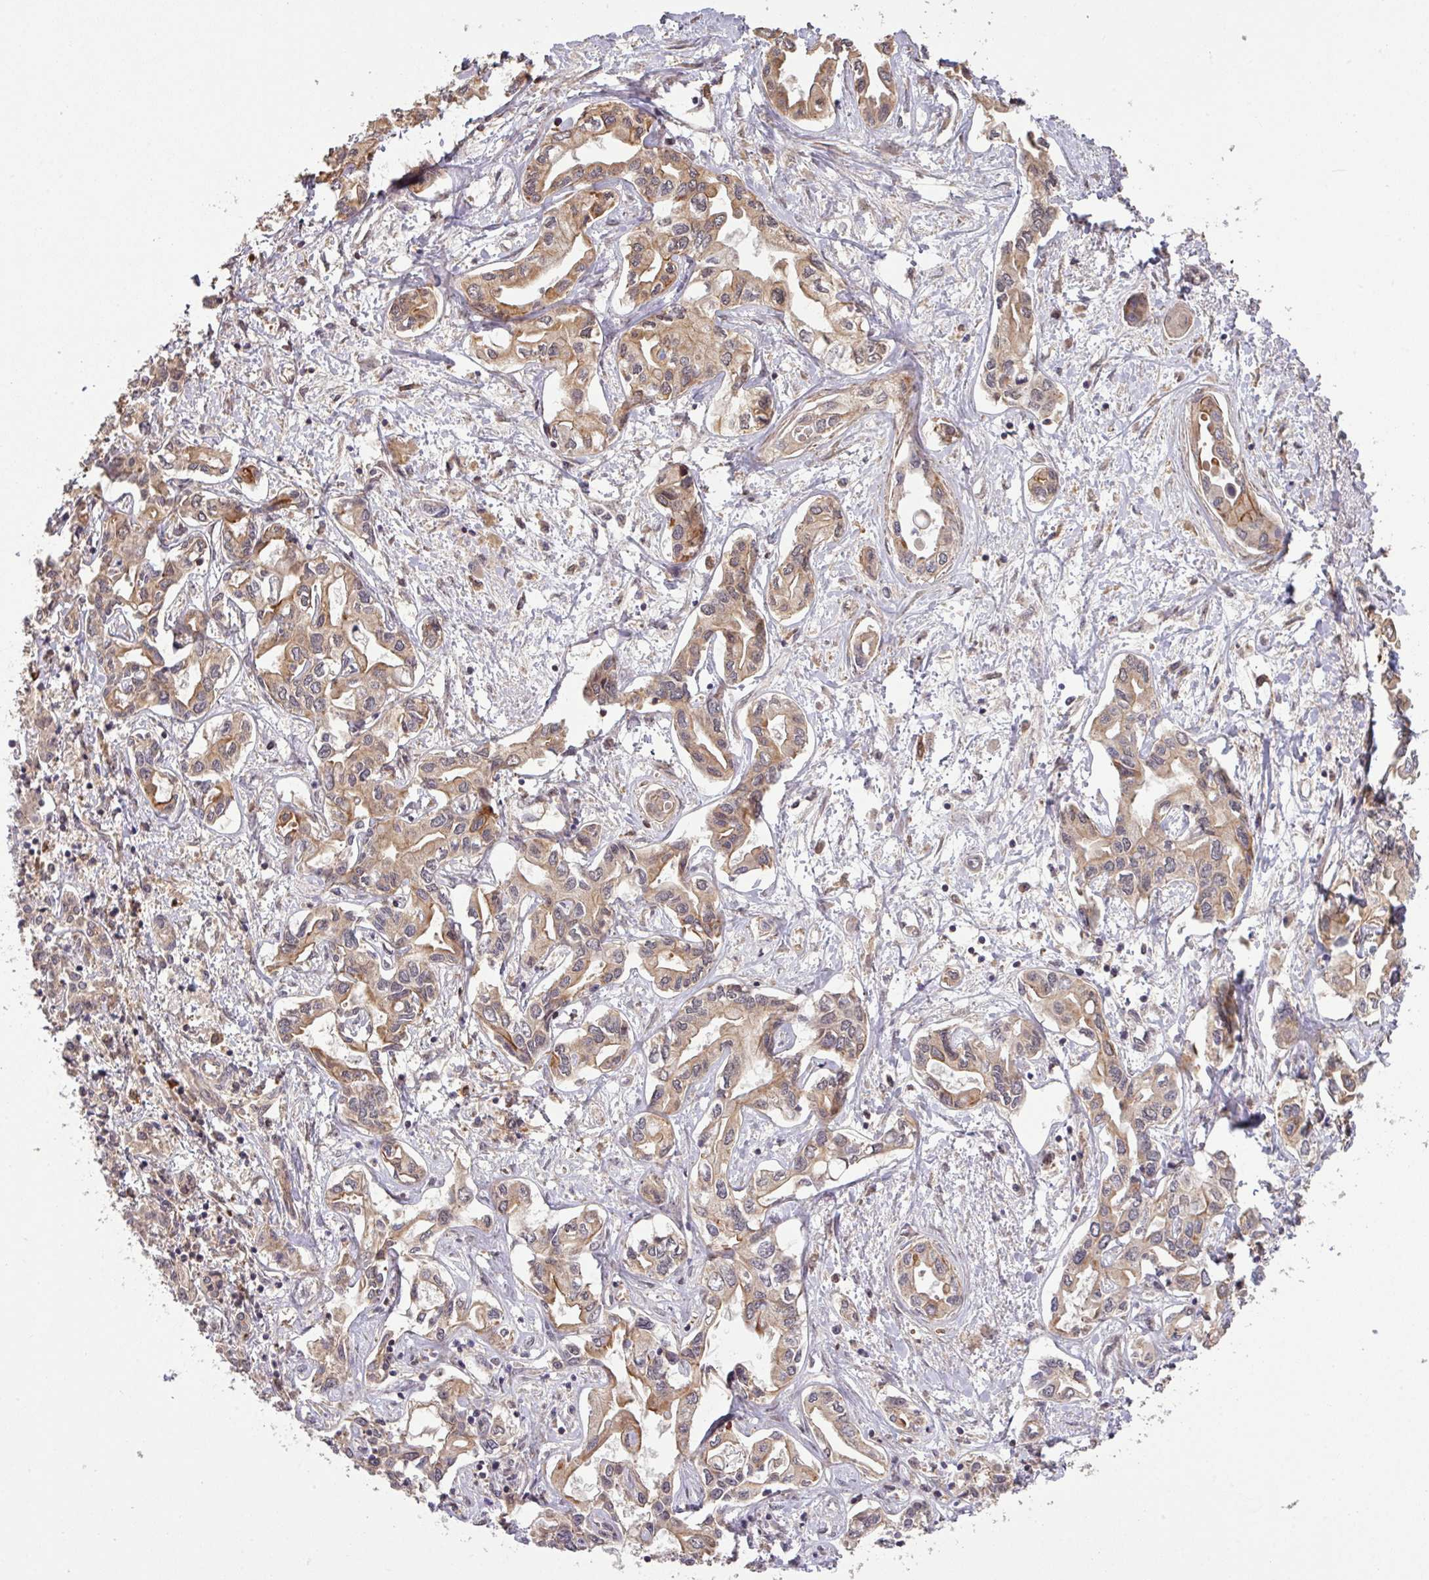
{"staining": {"intensity": "weak", "quantity": "25%-75%", "location": "cytoplasmic/membranous,nuclear"}, "tissue": "liver cancer", "cell_type": "Tumor cells", "image_type": "cancer", "snomed": [{"axis": "morphology", "description": "Cholangiocarcinoma"}, {"axis": "topography", "description": "Liver"}], "caption": "IHC of cholangiocarcinoma (liver) demonstrates low levels of weak cytoplasmic/membranous and nuclear staining in approximately 25%-75% of tumor cells.", "gene": "ARPIN", "patient": {"sex": "female", "age": 64}}